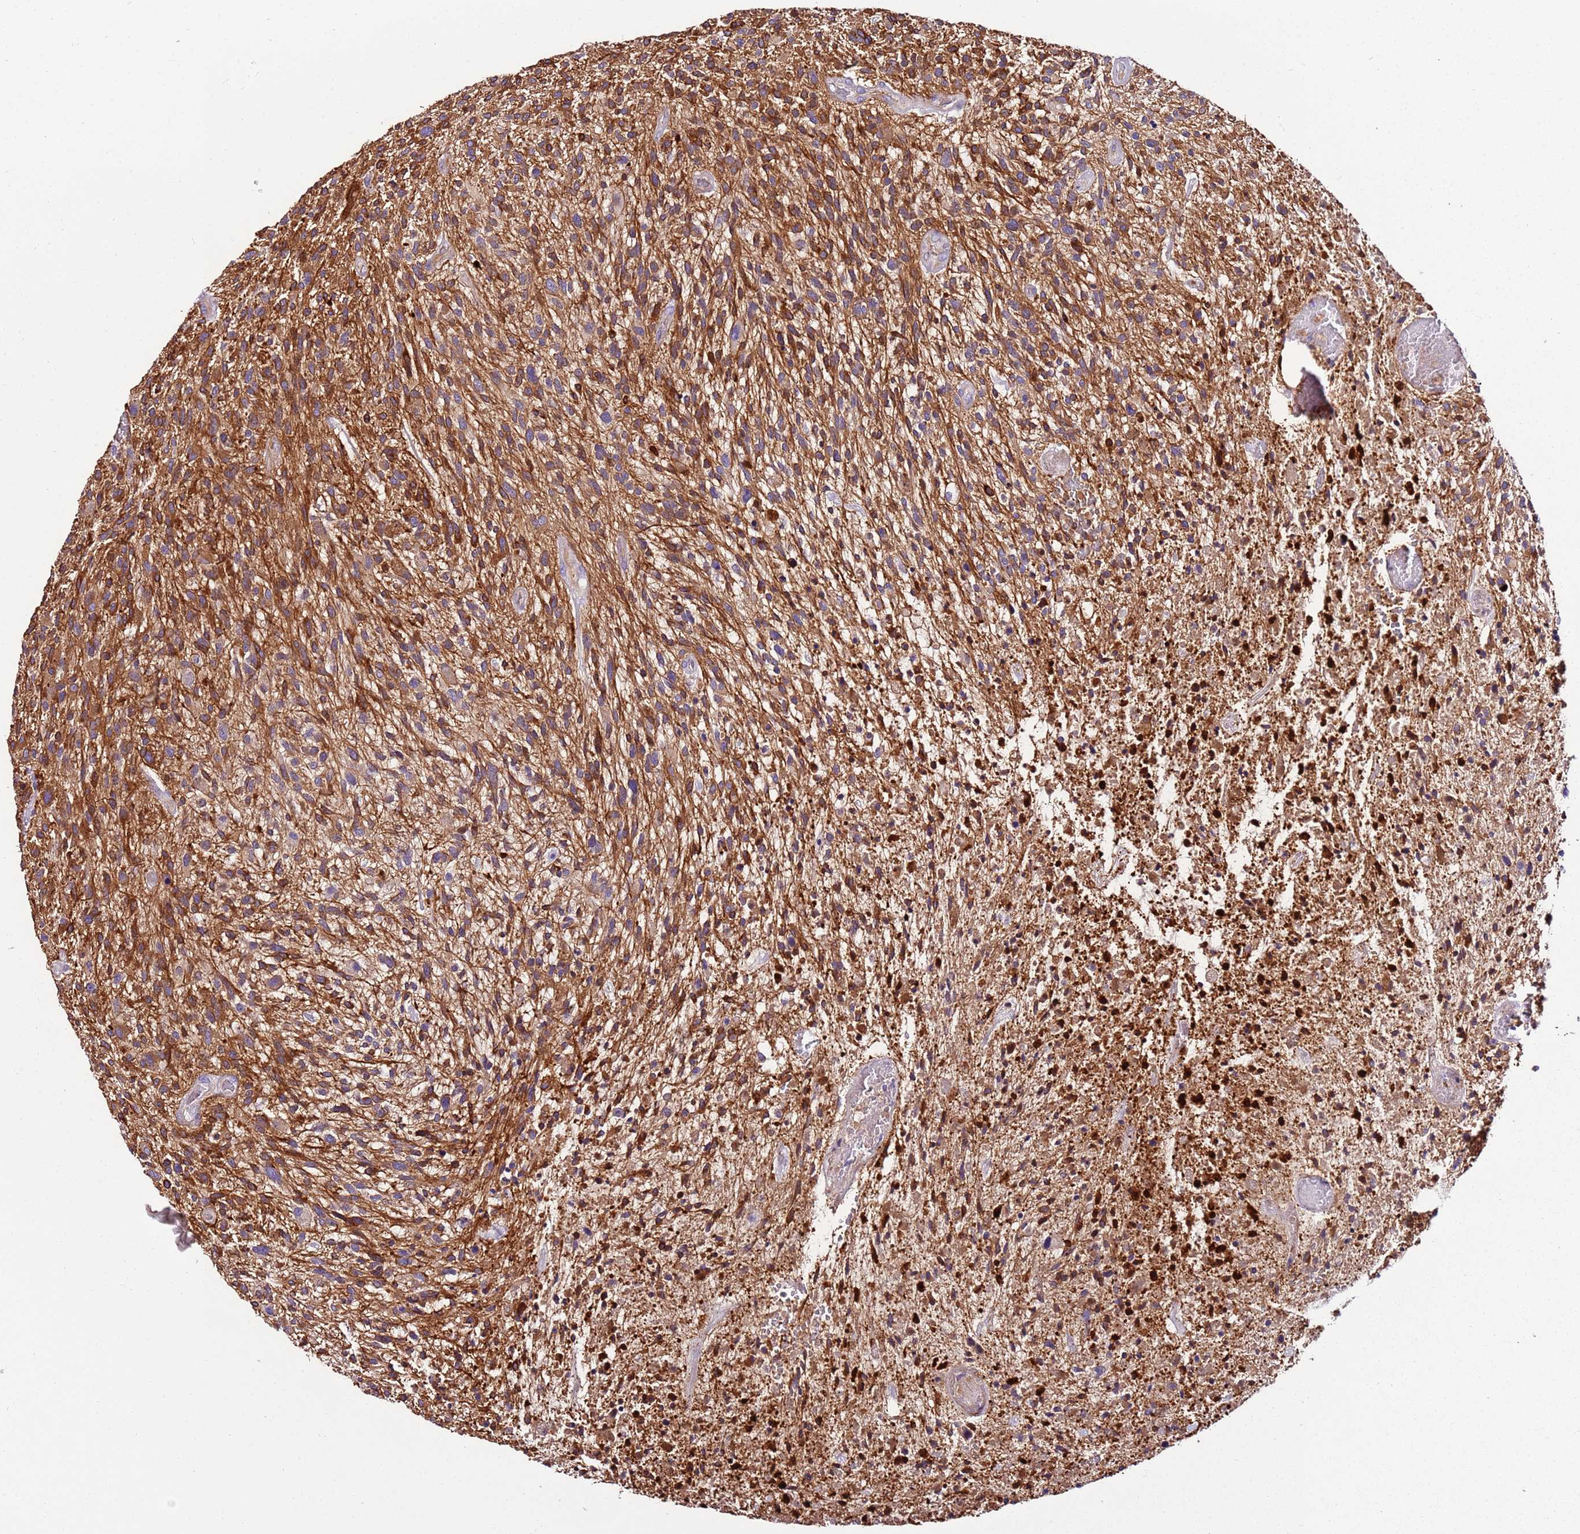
{"staining": {"intensity": "moderate", "quantity": ">75%", "location": "cytoplasmic/membranous"}, "tissue": "glioma", "cell_type": "Tumor cells", "image_type": "cancer", "snomed": [{"axis": "morphology", "description": "Glioma, malignant, High grade"}, {"axis": "topography", "description": "Brain"}], "caption": "Immunohistochemistry (IHC) of malignant high-grade glioma shows medium levels of moderate cytoplasmic/membranous positivity in approximately >75% of tumor cells.", "gene": "FAM174C", "patient": {"sex": "male", "age": 47}}